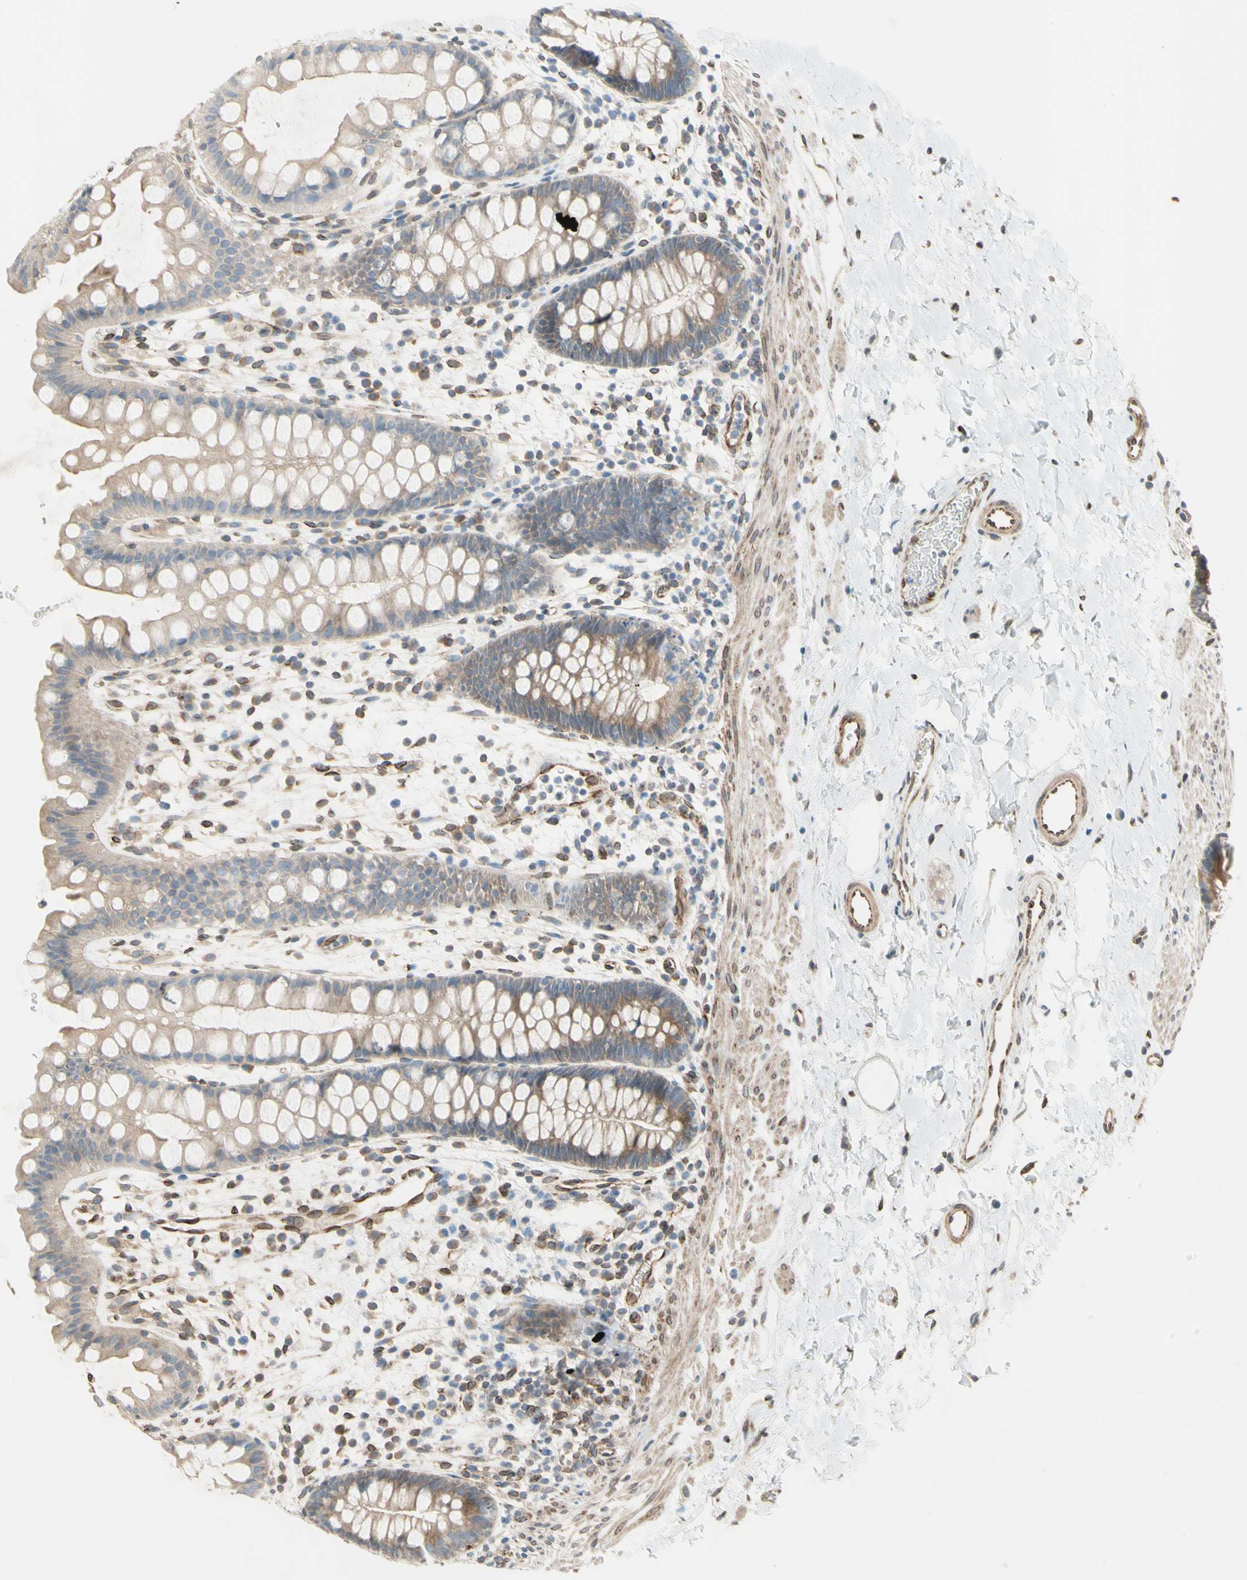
{"staining": {"intensity": "weak", "quantity": ">75%", "location": "cytoplasmic/membranous"}, "tissue": "rectum", "cell_type": "Glandular cells", "image_type": "normal", "snomed": [{"axis": "morphology", "description": "Normal tissue, NOS"}, {"axis": "topography", "description": "Rectum"}], "caption": "Immunohistochemistry photomicrograph of unremarkable rectum: rectum stained using immunohistochemistry (IHC) shows low levels of weak protein expression localized specifically in the cytoplasmic/membranous of glandular cells, appearing as a cytoplasmic/membranous brown color.", "gene": "TRAF2", "patient": {"sex": "female", "age": 24}}